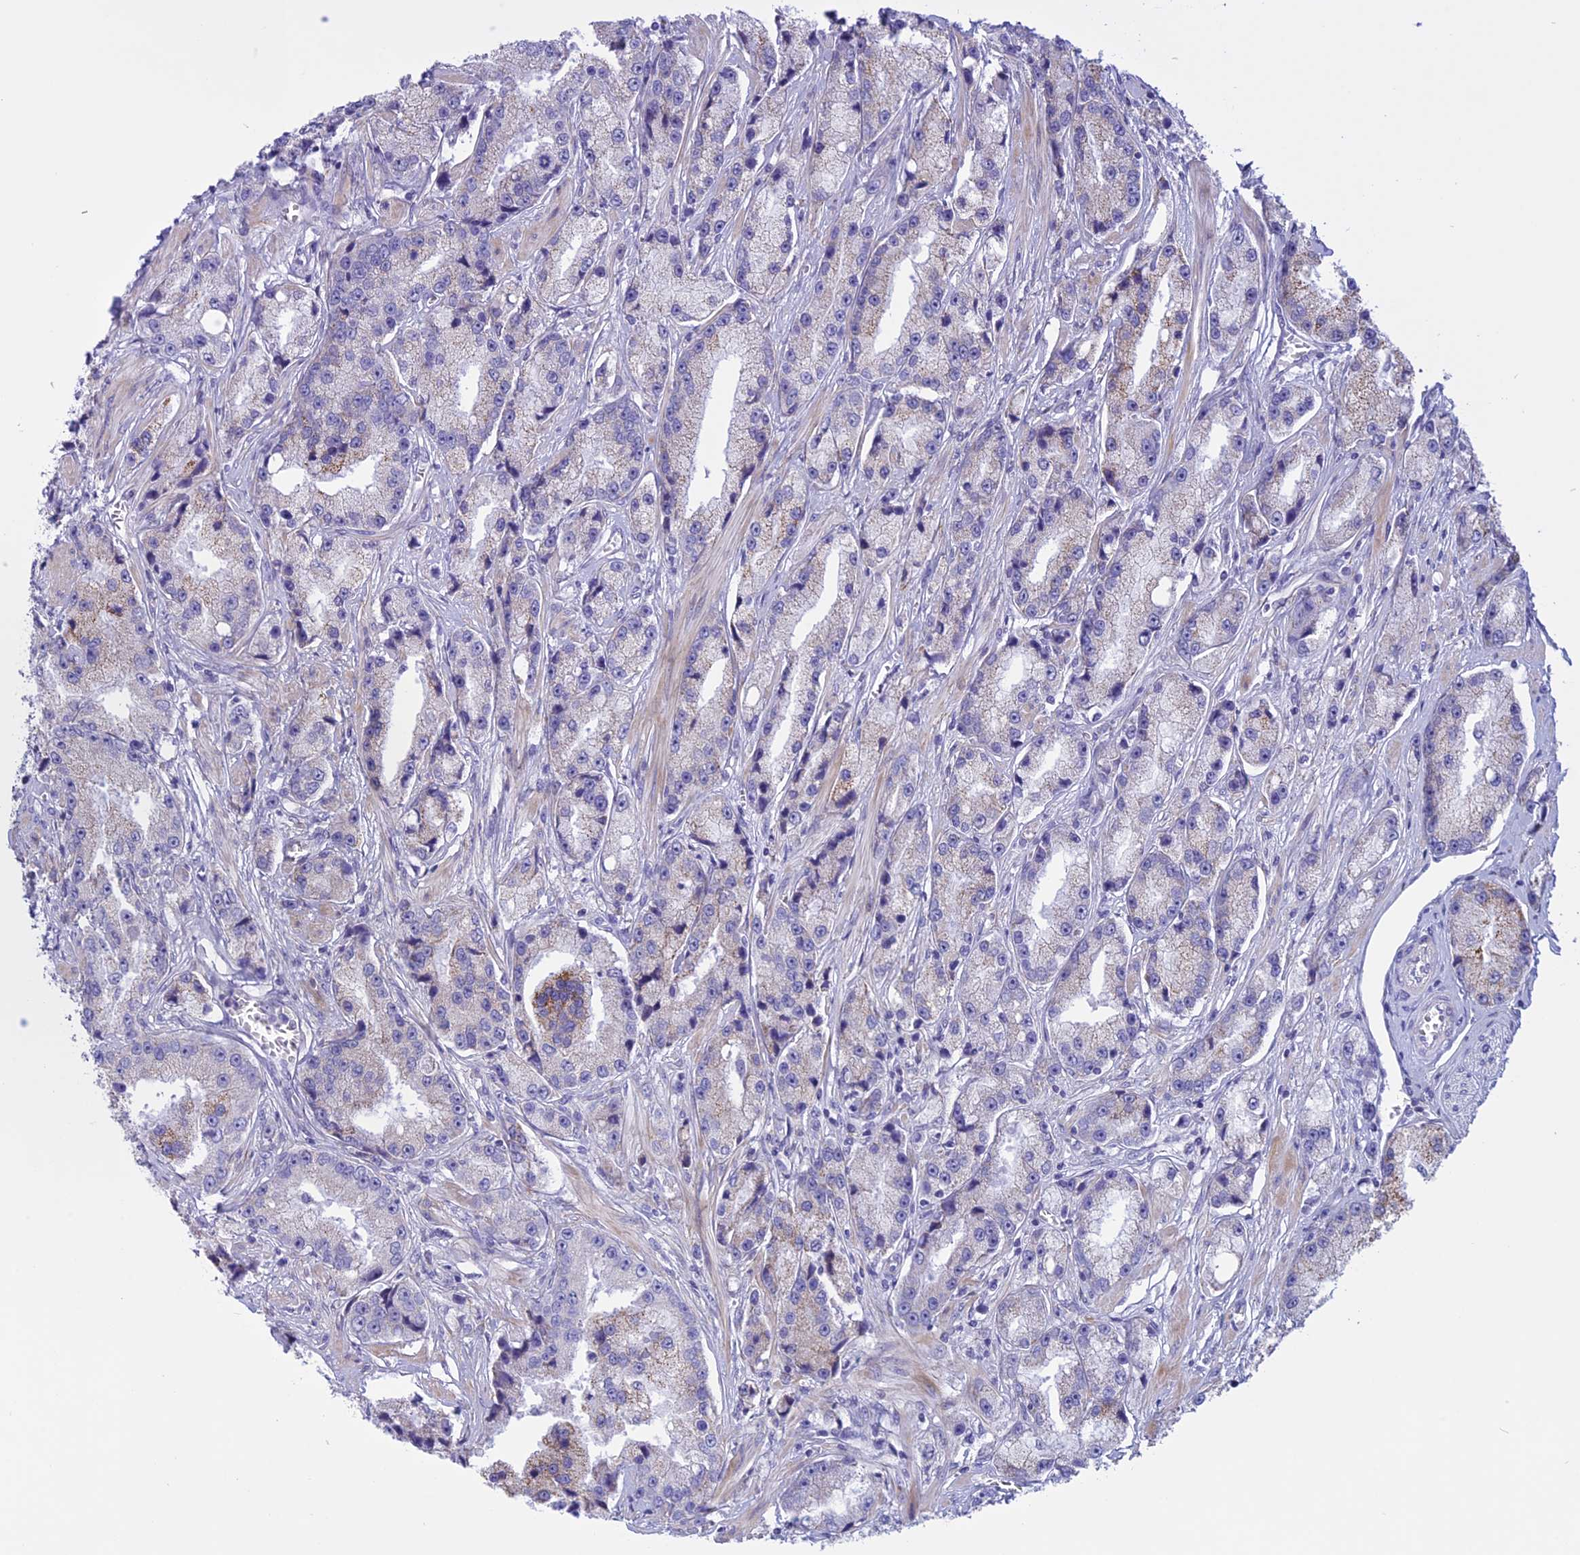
{"staining": {"intensity": "moderate", "quantity": "<25%", "location": "cytoplasmic/membranous"}, "tissue": "prostate cancer", "cell_type": "Tumor cells", "image_type": "cancer", "snomed": [{"axis": "morphology", "description": "Adenocarcinoma, High grade"}, {"axis": "topography", "description": "Prostate"}], "caption": "Immunohistochemical staining of human prostate cancer (adenocarcinoma (high-grade)) reveals low levels of moderate cytoplasmic/membranous positivity in about <25% of tumor cells.", "gene": "SPHKAP", "patient": {"sex": "male", "age": 74}}